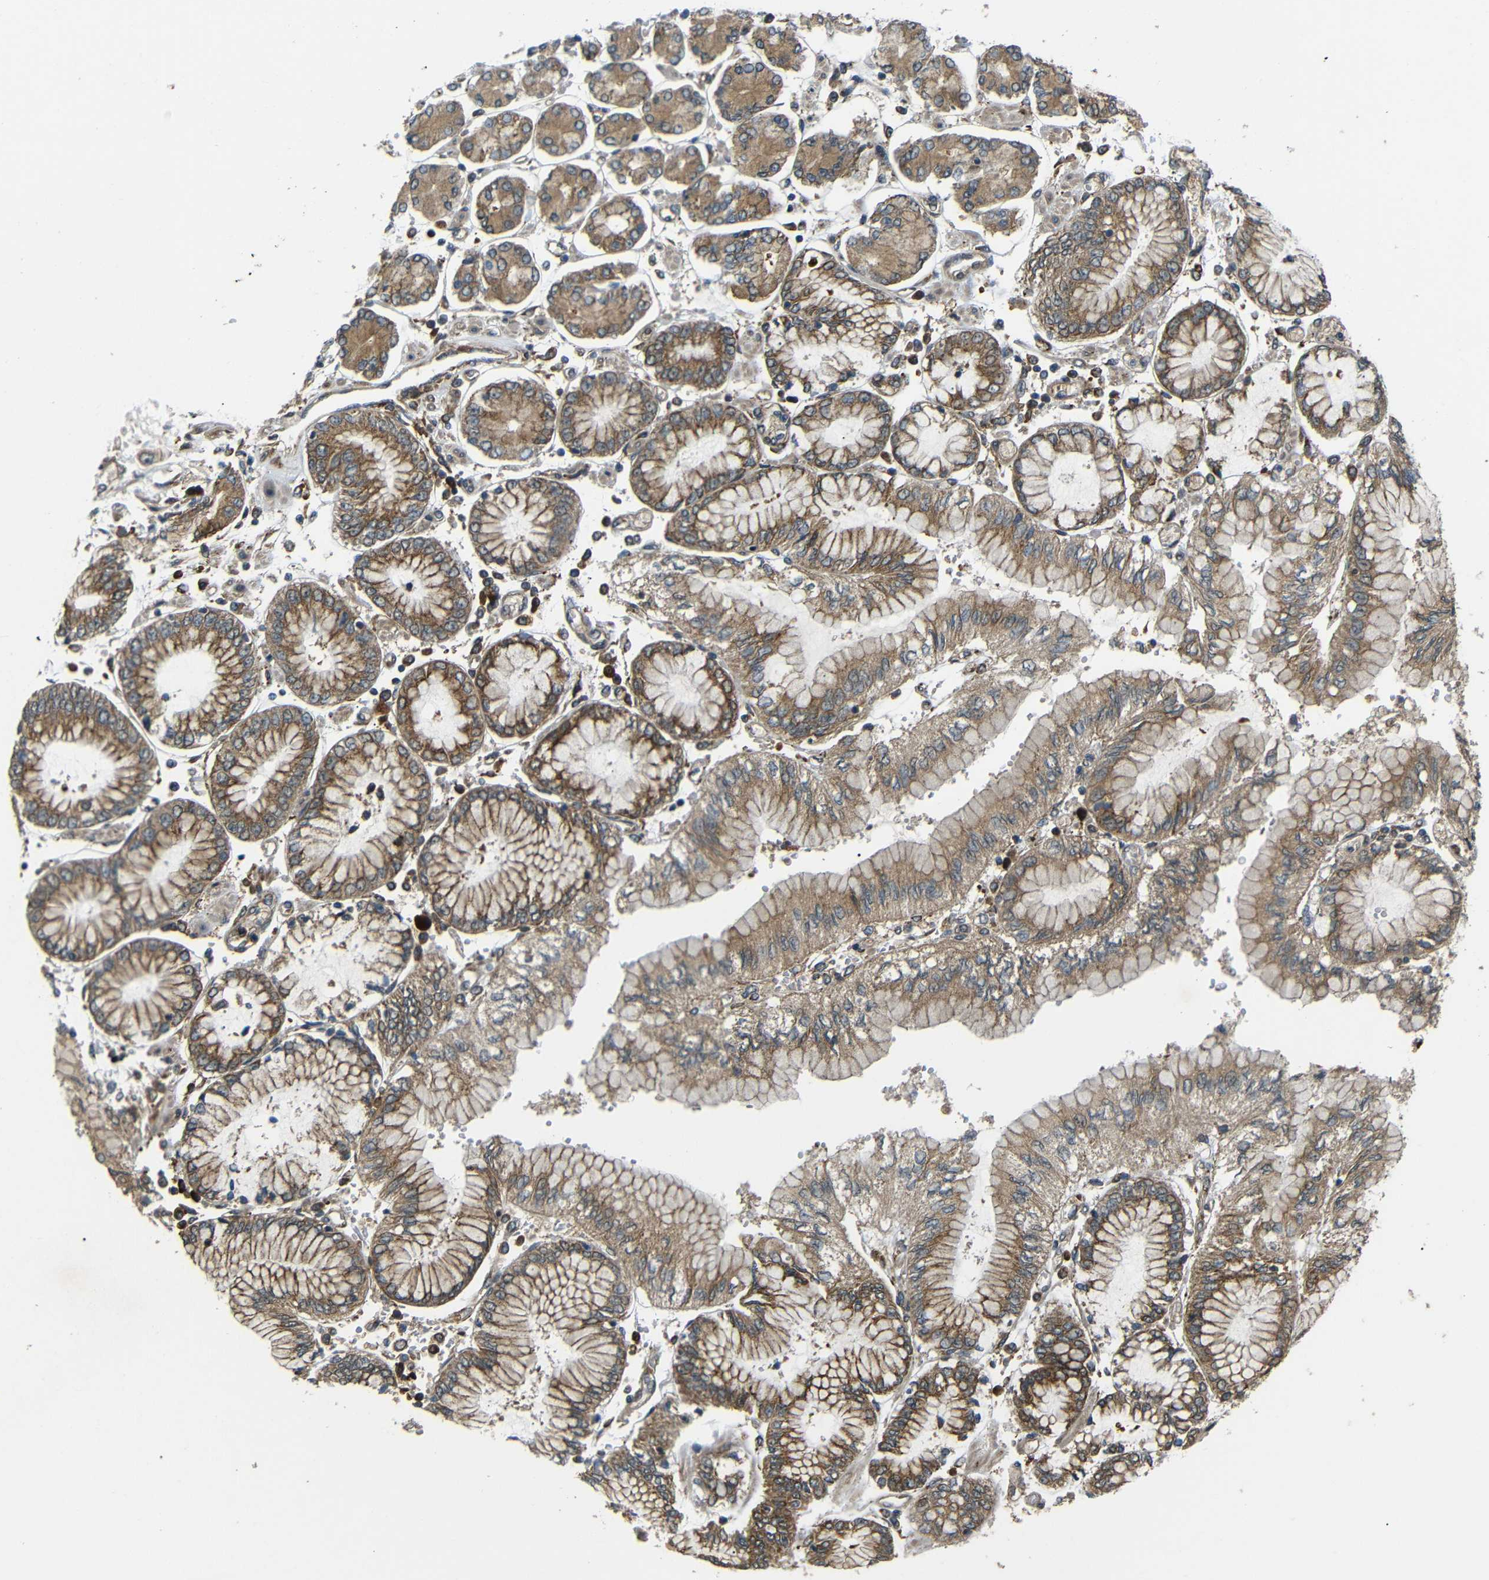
{"staining": {"intensity": "moderate", "quantity": ">75%", "location": "cytoplasmic/membranous"}, "tissue": "stomach cancer", "cell_type": "Tumor cells", "image_type": "cancer", "snomed": [{"axis": "morphology", "description": "Adenocarcinoma, NOS"}, {"axis": "topography", "description": "Stomach"}], "caption": "This image exhibits stomach adenocarcinoma stained with immunohistochemistry (IHC) to label a protein in brown. The cytoplasmic/membranous of tumor cells show moderate positivity for the protein. Nuclei are counter-stained blue.", "gene": "EPHB2", "patient": {"sex": "male", "age": 76}}